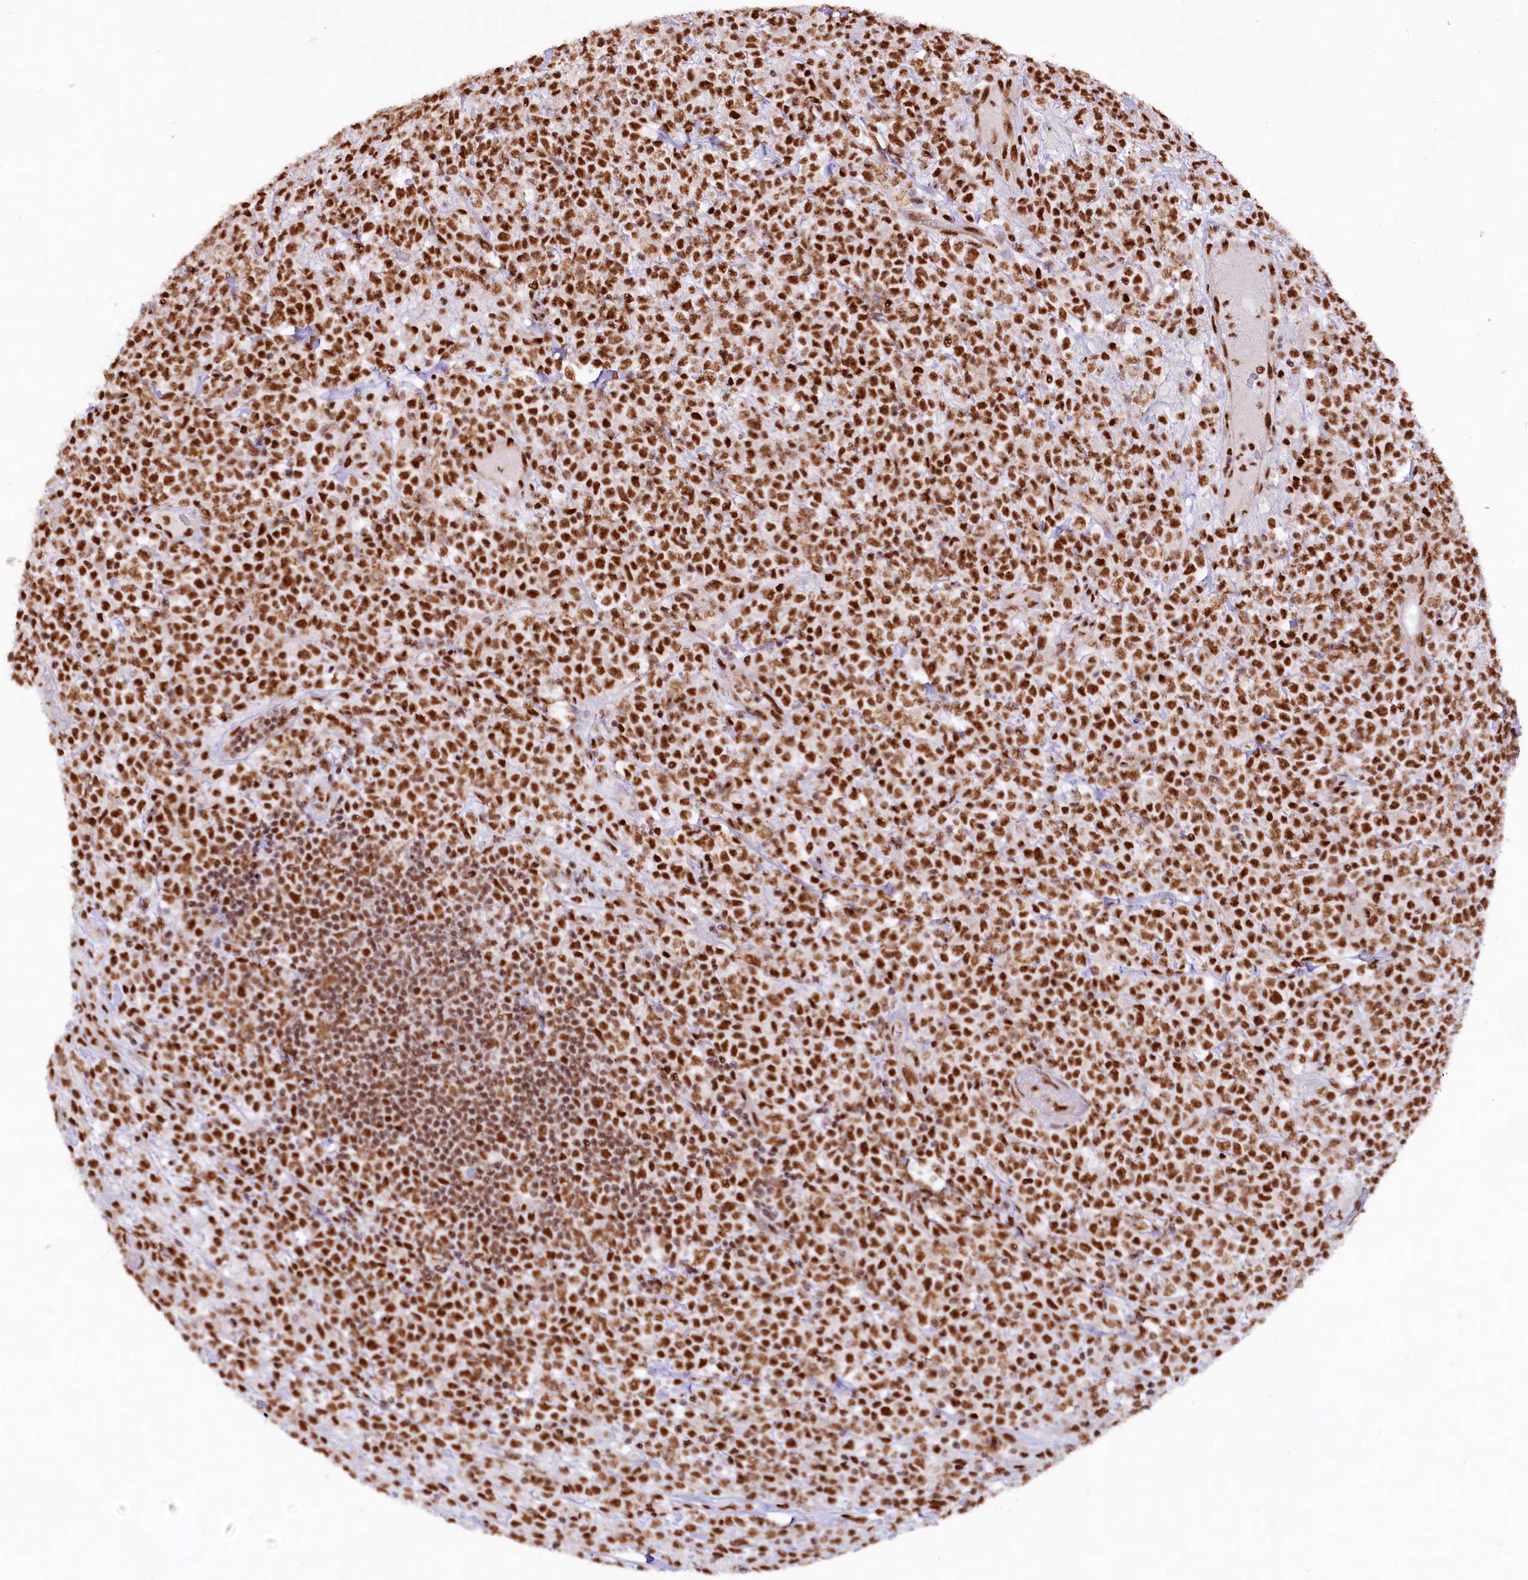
{"staining": {"intensity": "strong", "quantity": ">75%", "location": "nuclear"}, "tissue": "lymphoma", "cell_type": "Tumor cells", "image_type": "cancer", "snomed": [{"axis": "morphology", "description": "Malignant lymphoma, non-Hodgkin's type, High grade"}, {"axis": "topography", "description": "Colon"}], "caption": "A histopathology image of malignant lymphoma, non-Hodgkin's type (high-grade) stained for a protein exhibits strong nuclear brown staining in tumor cells.", "gene": "HIRA", "patient": {"sex": "female", "age": 53}}